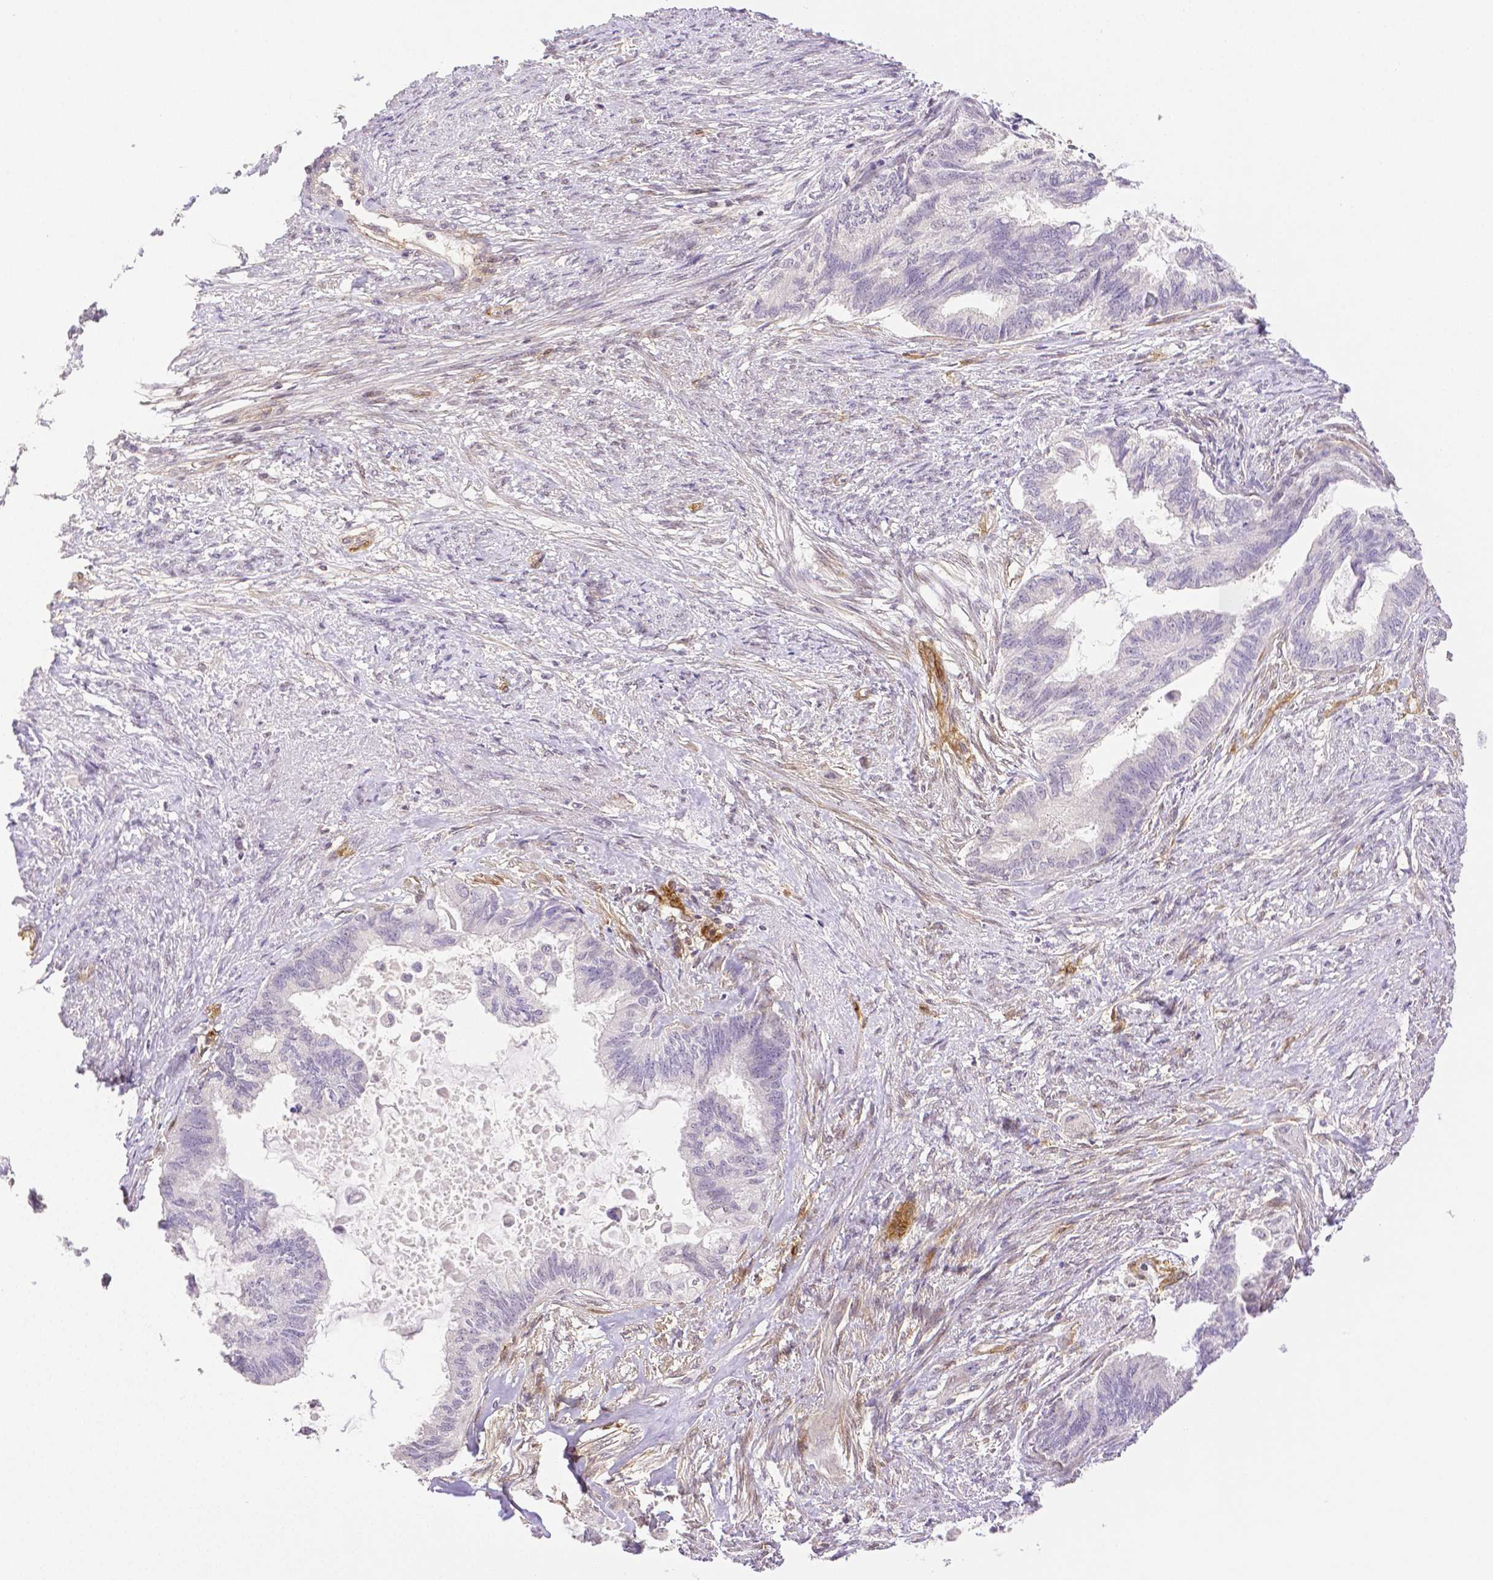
{"staining": {"intensity": "negative", "quantity": "none", "location": "none"}, "tissue": "endometrial cancer", "cell_type": "Tumor cells", "image_type": "cancer", "snomed": [{"axis": "morphology", "description": "Adenocarcinoma, NOS"}, {"axis": "topography", "description": "Endometrium"}], "caption": "DAB immunohistochemical staining of human endometrial adenocarcinoma exhibits no significant expression in tumor cells.", "gene": "THY1", "patient": {"sex": "female", "age": 86}}